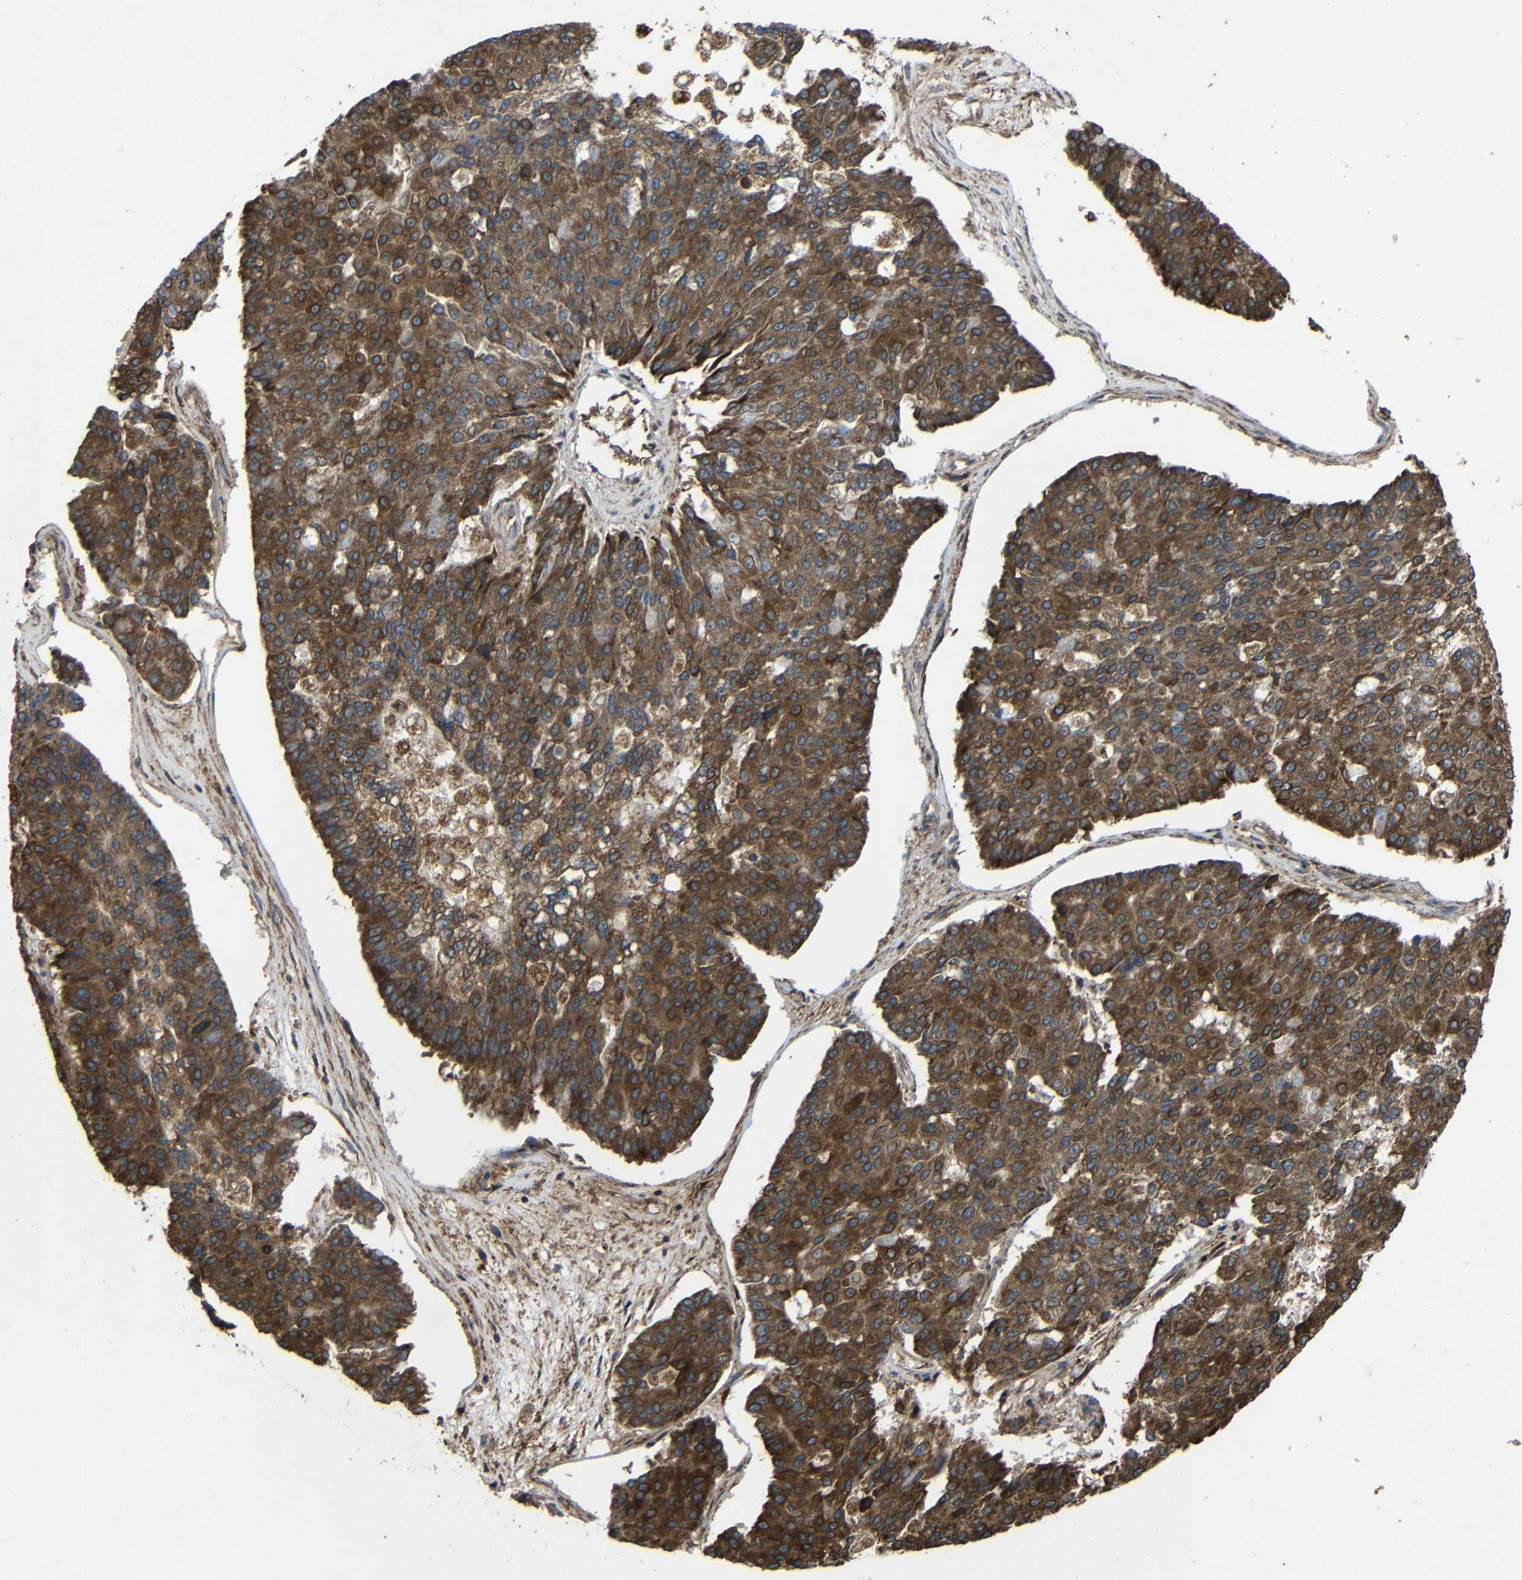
{"staining": {"intensity": "strong", "quantity": ">75%", "location": "cytoplasmic/membranous"}, "tissue": "pancreatic cancer", "cell_type": "Tumor cells", "image_type": "cancer", "snomed": [{"axis": "morphology", "description": "Adenocarcinoma, NOS"}, {"axis": "topography", "description": "Pancreas"}], "caption": "Protein staining of pancreatic cancer (adenocarcinoma) tissue exhibits strong cytoplasmic/membranous staining in about >75% of tumor cells.", "gene": "TREM2", "patient": {"sex": "male", "age": 50}}